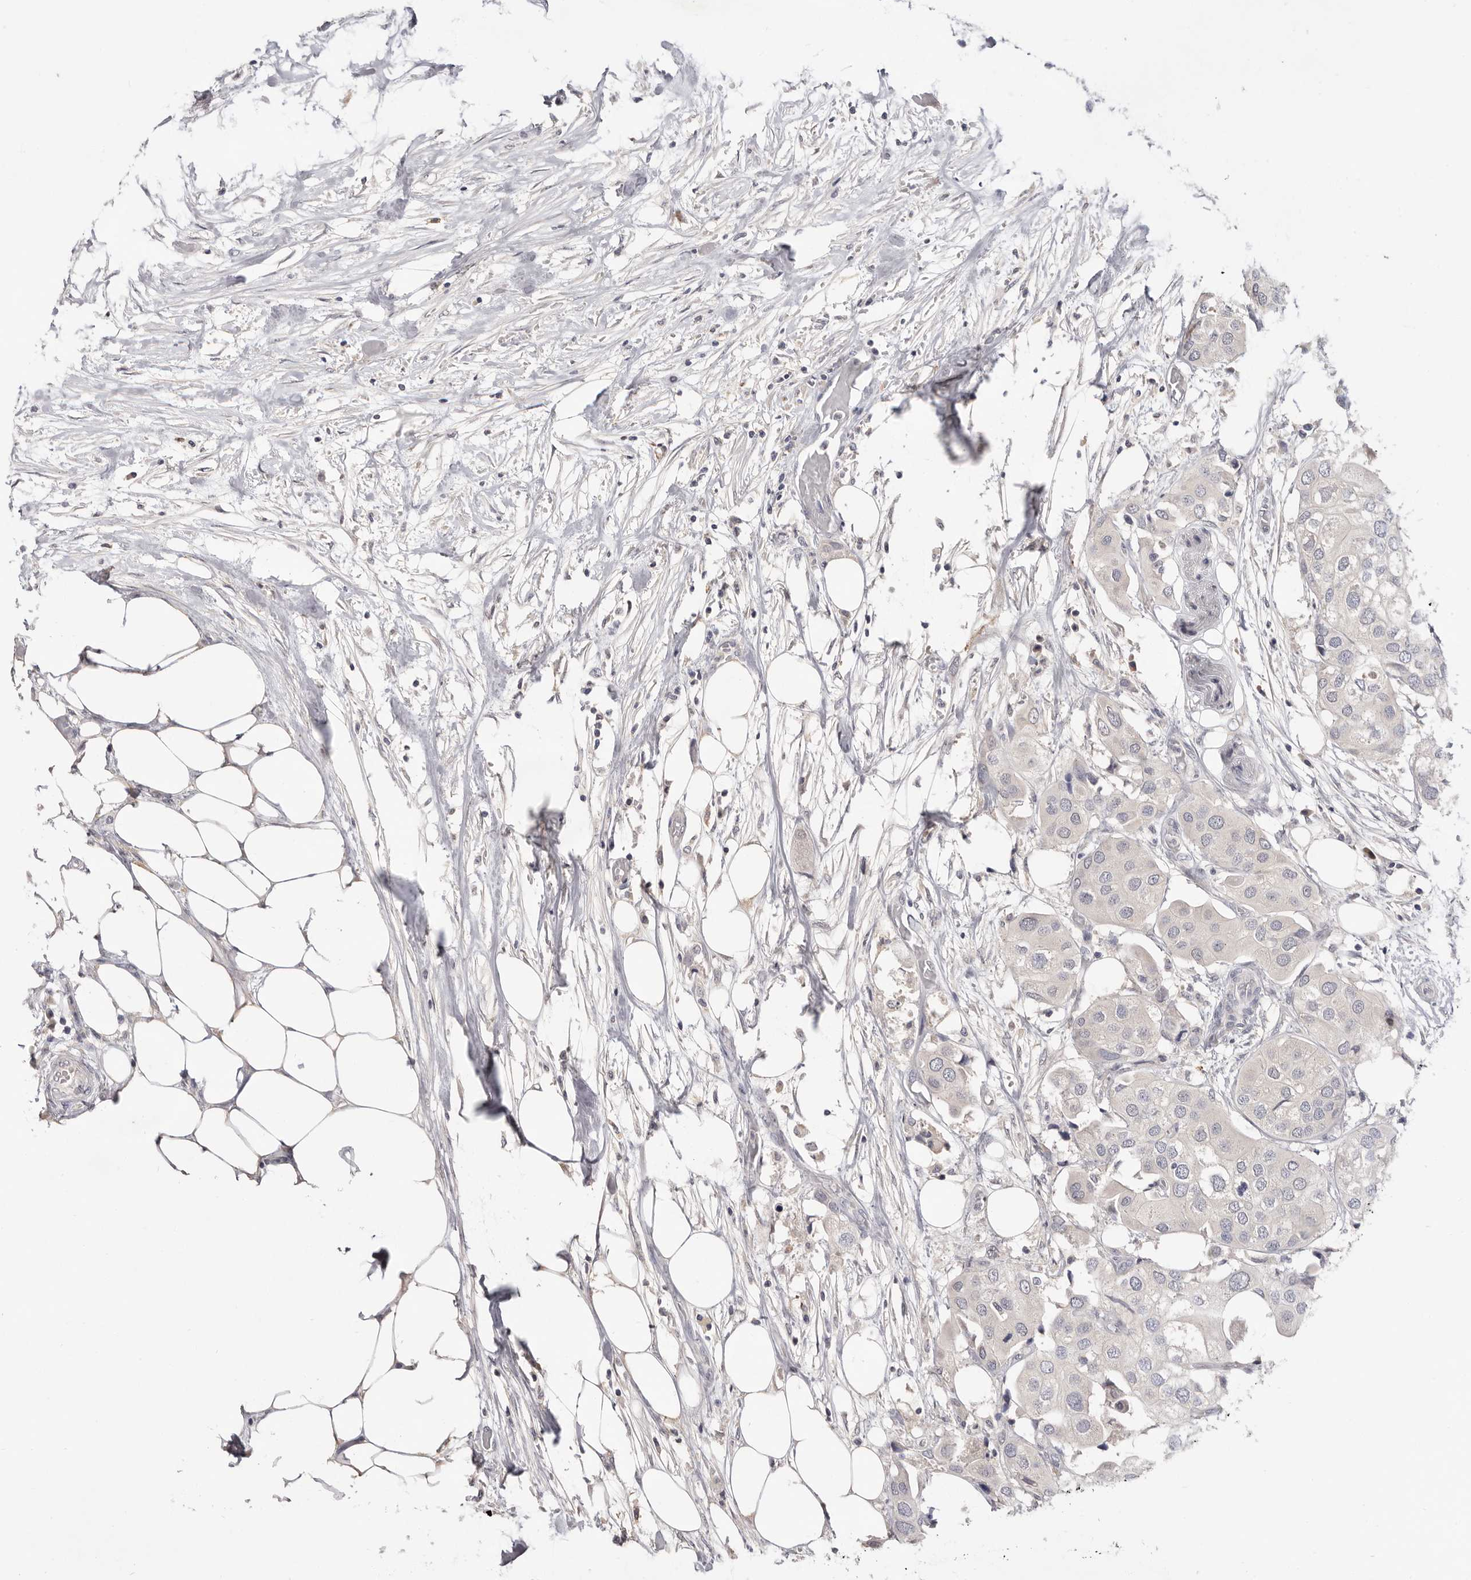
{"staining": {"intensity": "negative", "quantity": "none", "location": "none"}, "tissue": "urothelial cancer", "cell_type": "Tumor cells", "image_type": "cancer", "snomed": [{"axis": "morphology", "description": "Urothelial carcinoma, High grade"}, {"axis": "topography", "description": "Urinary bladder"}], "caption": "A photomicrograph of urothelial carcinoma (high-grade) stained for a protein demonstrates no brown staining in tumor cells.", "gene": "DOP1A", "patient": {"sex": "male", "age": 64}}